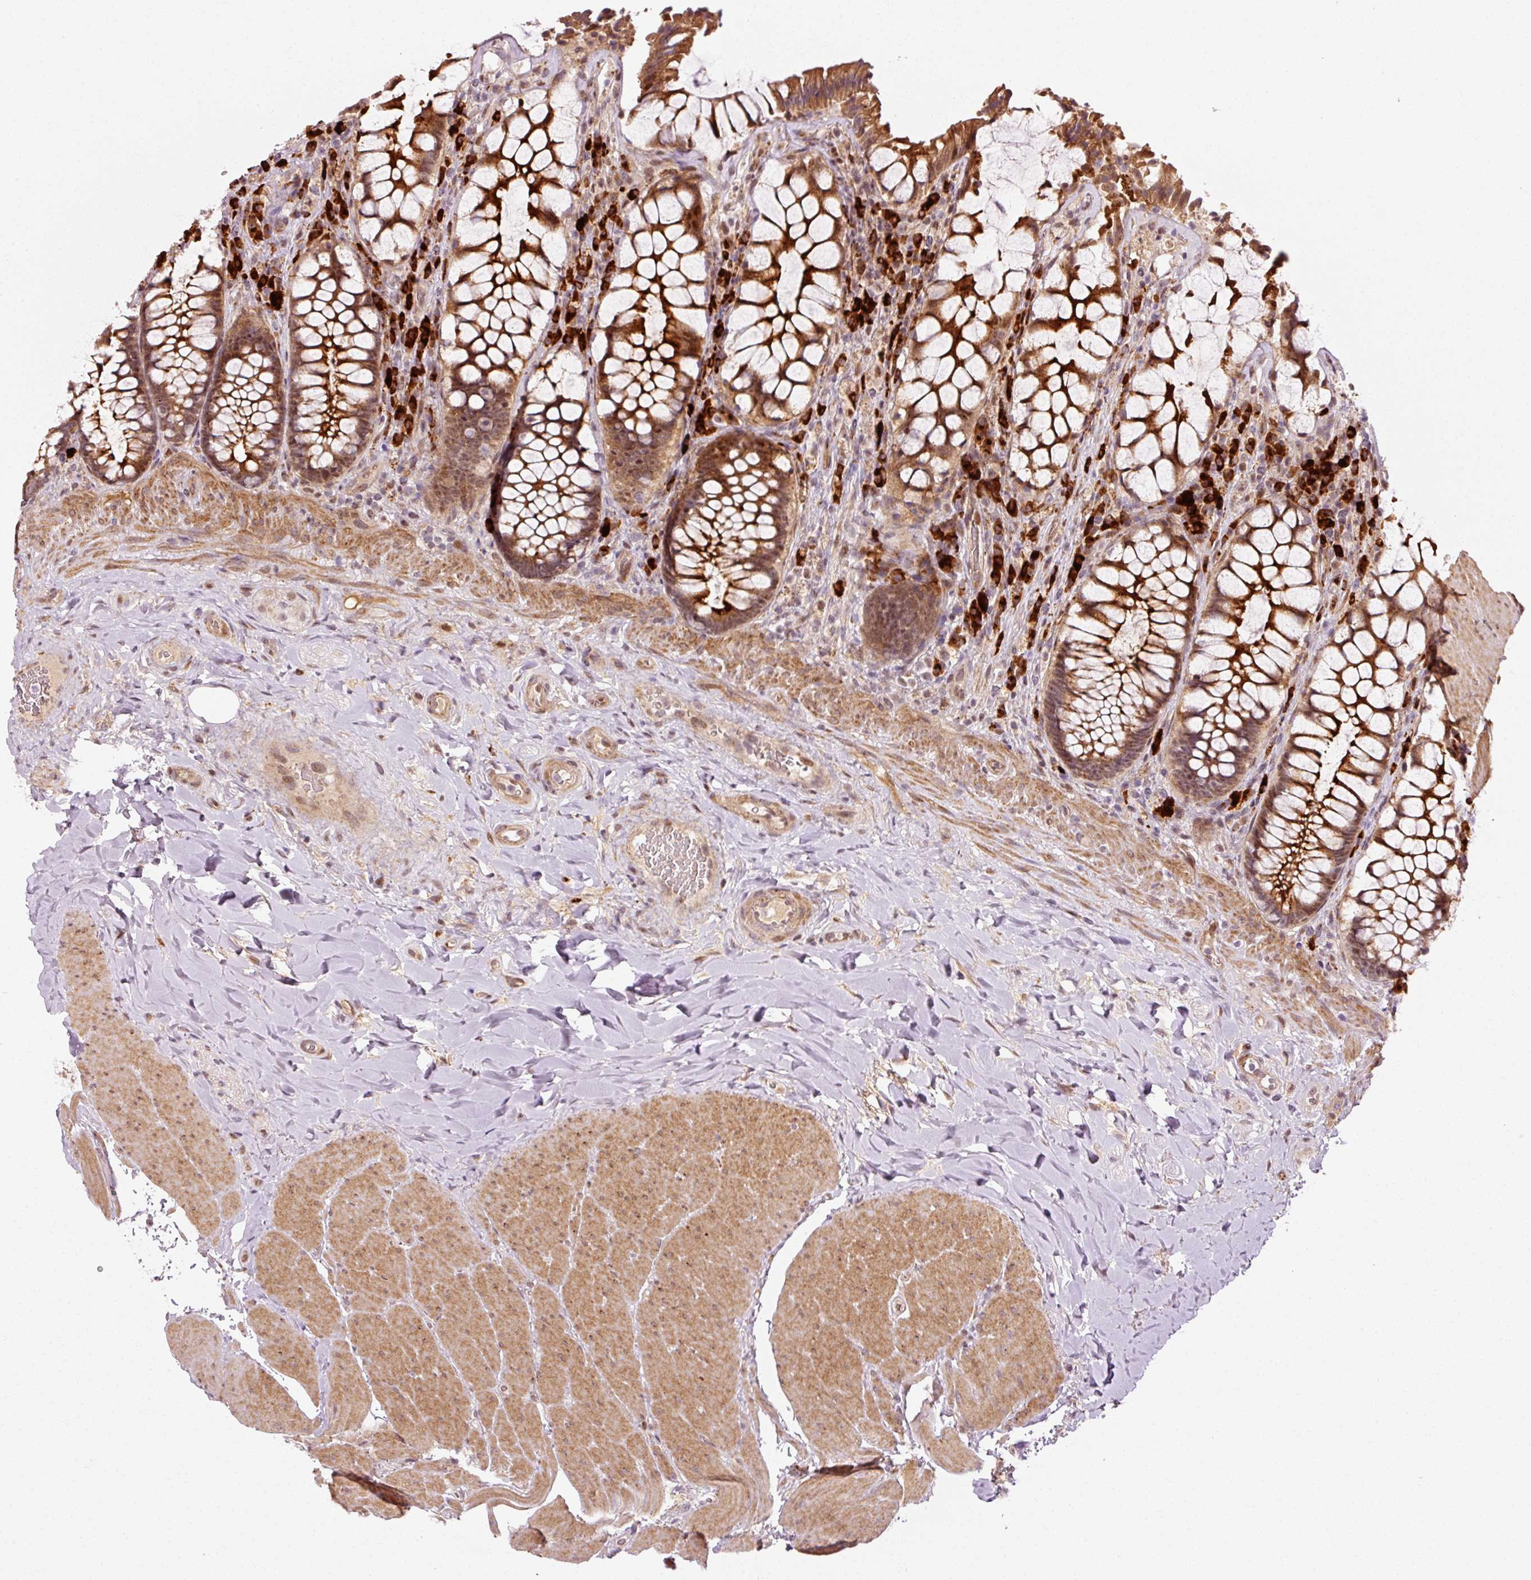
{"staining": {"intensity": "moderate", "quantity": ">75%", "location": "cytoplasmic/membranous,nuclear"}, "tissue": "rectum", "cell_type": "Glandular cells", "image_type": "normal", "snomed": [{"axis": "morphology", "description": "Normal tissue, NOS"}, {"axis": "topography", "description": "Rectum"}], "caption": "Brown immunohistochemical staining in unremarkable human rectum exhibits moderate cytoplasmic/membranous,nuclear expression in about >75% of glandular cells. The staining is performed using DAB (3,3'-diaminobenzidine) brown chromogen to label protein expression. The nuclei are counter-stained blue using hematoxylin.", "gene": "ANKRD20A1", "patient": {"sex": "female", "age": 58}}